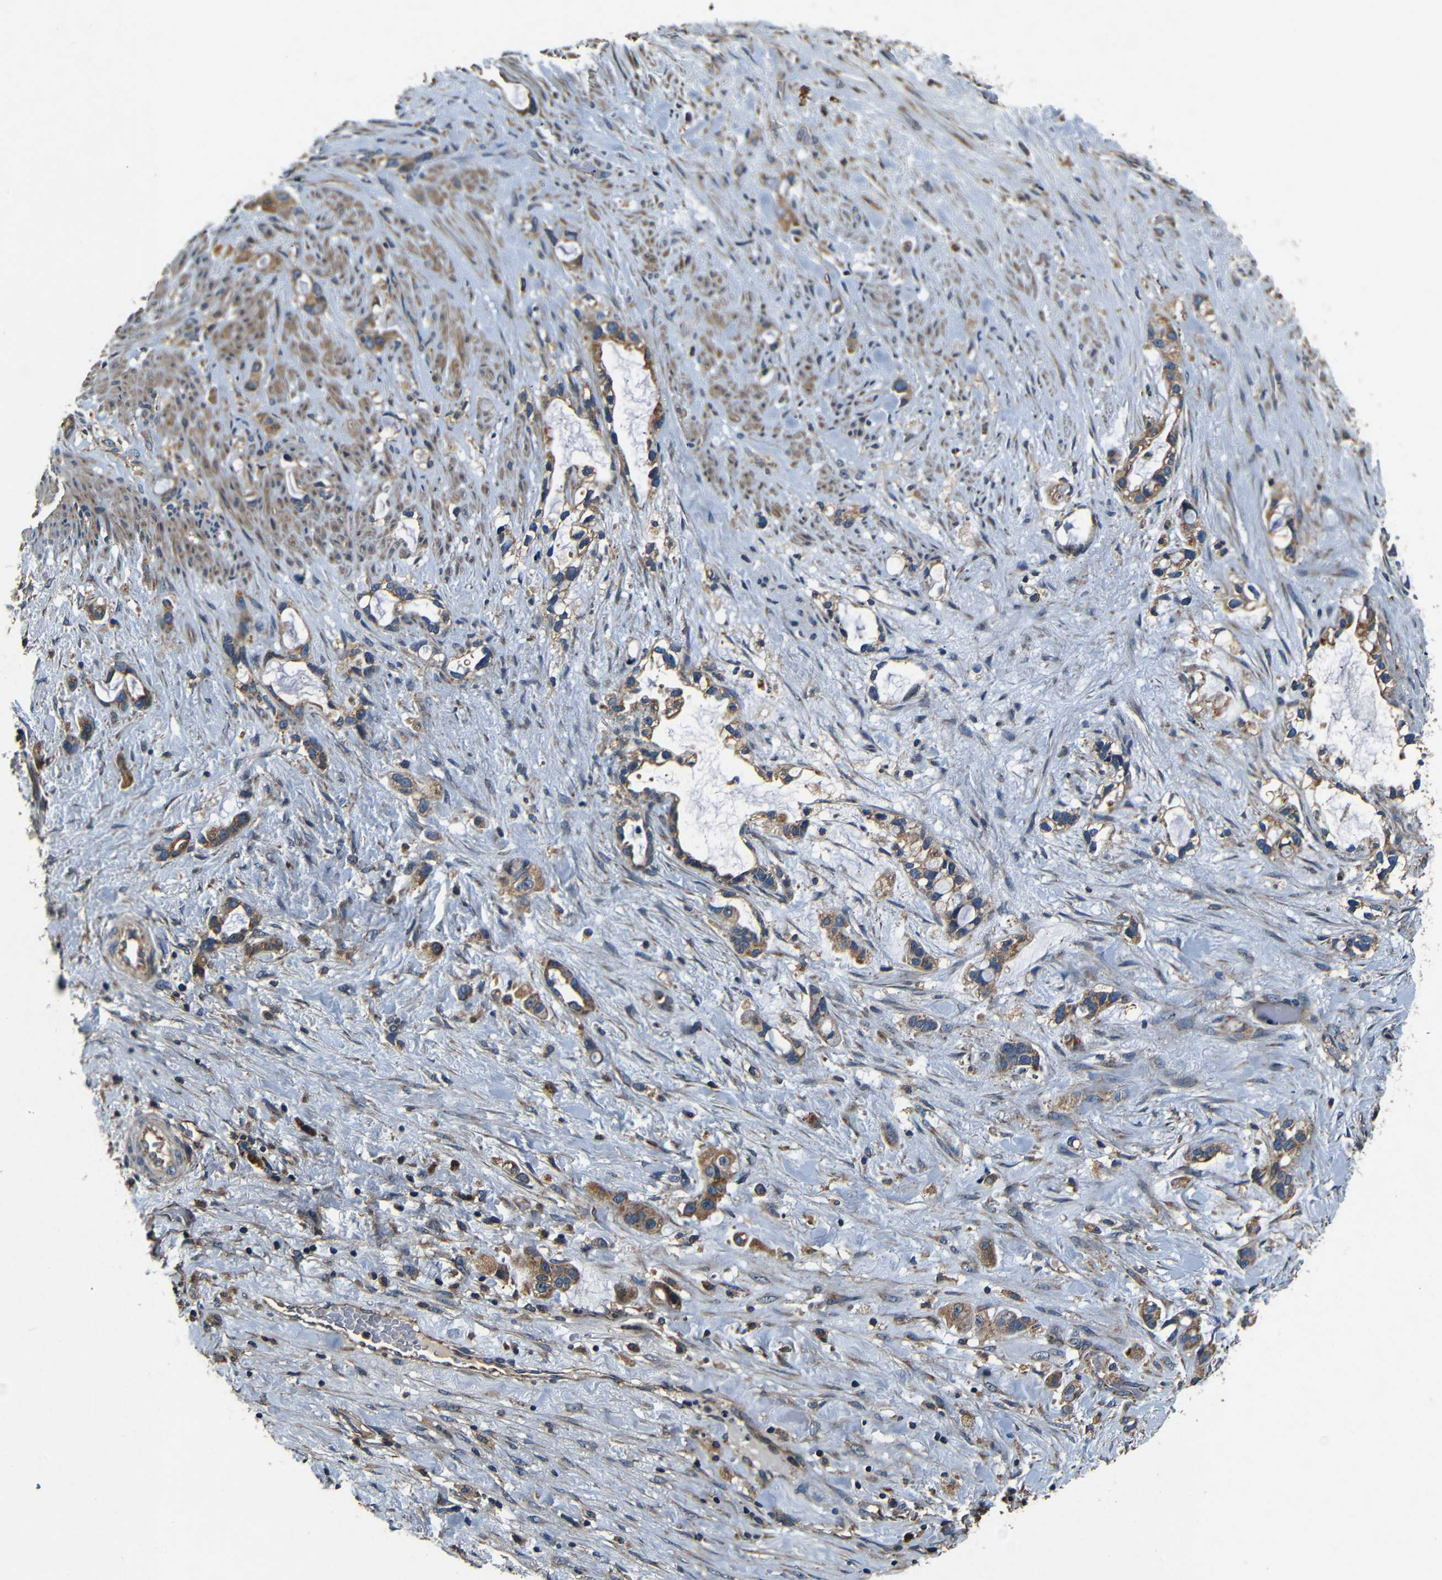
{"staining": {"intensity": "moderate", "quantity": ">75%", "location": "cytoplasmic/membranous"}, "tissue": "liver cancer", "cell_type": "Tumor cells", "image_type": "cancer", "snomed": [{"axis": "morphology", "description": "Cholangiocarcinoma"}, {"axis": "topography", "description": "Liver"}], "caption": "The histopathology image exhibits a brown stain indicating the presence of a protein in the cytoplasmic/membranous of tumor cells in liver cancer (cholangiocarcinoma).", "gene": "MTX1", "patient": {"sex": "female", "age": 65}}